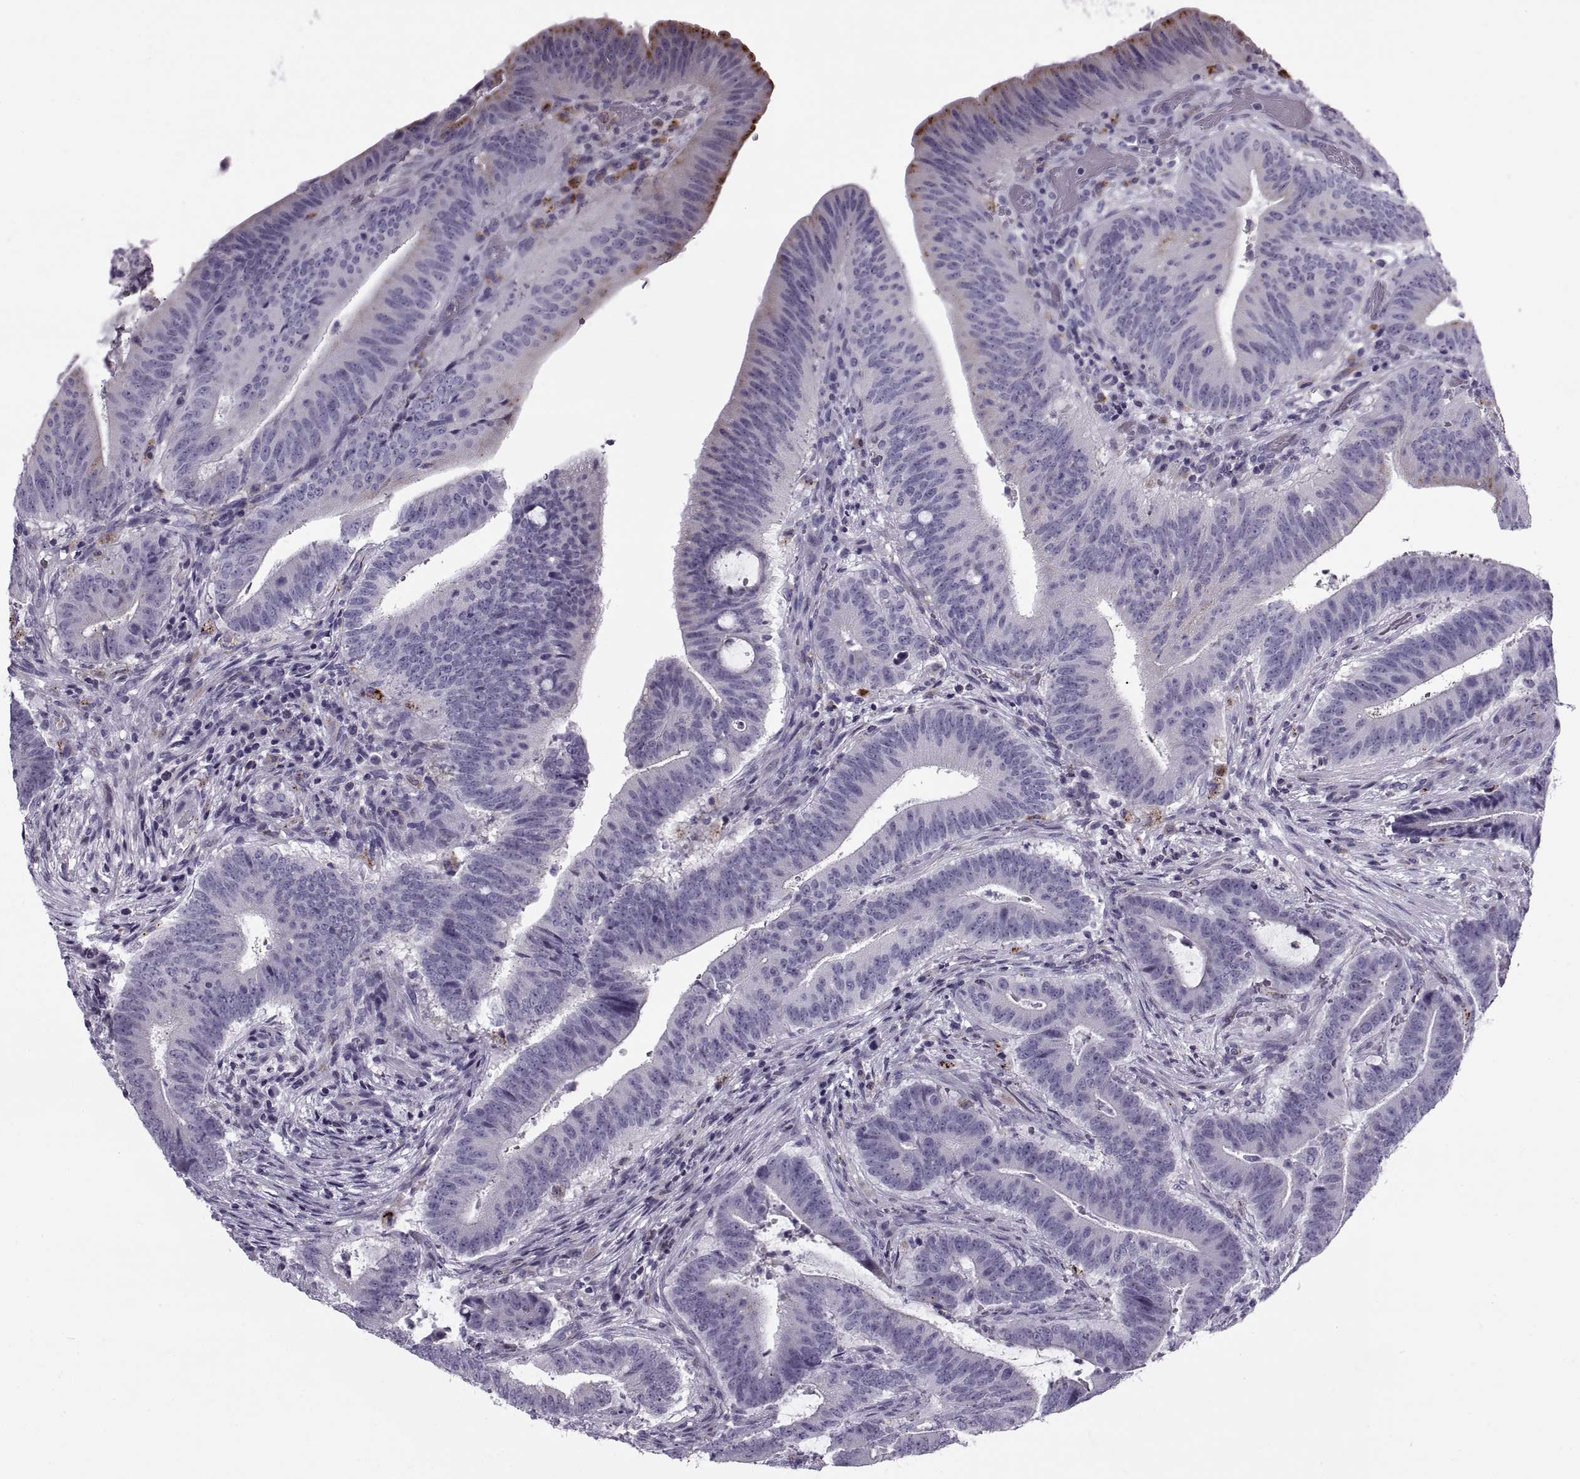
{"staining": {"intensity": "negative", "quantity": "none", "location": "none"}, "tissue": "colorectal cancer", "cell_type": "Tumor cells", "image_type": "cancer", "snomed": [{"axis": "morphology", "description": "Adenocarcinoma, NOS"}, {"axis": "topography", "description": "Colon"}], "caption": "Immunohistochemistry image of human colorectal cancer stained for a protein (brown), which reveals no positivity in tumor cells. The staining is performed using DAB brown chromogen with nuclei counter-stained in using hematoxylin.", "gene": "CALCR", "patient": {"sex": "female", "age": 43}}